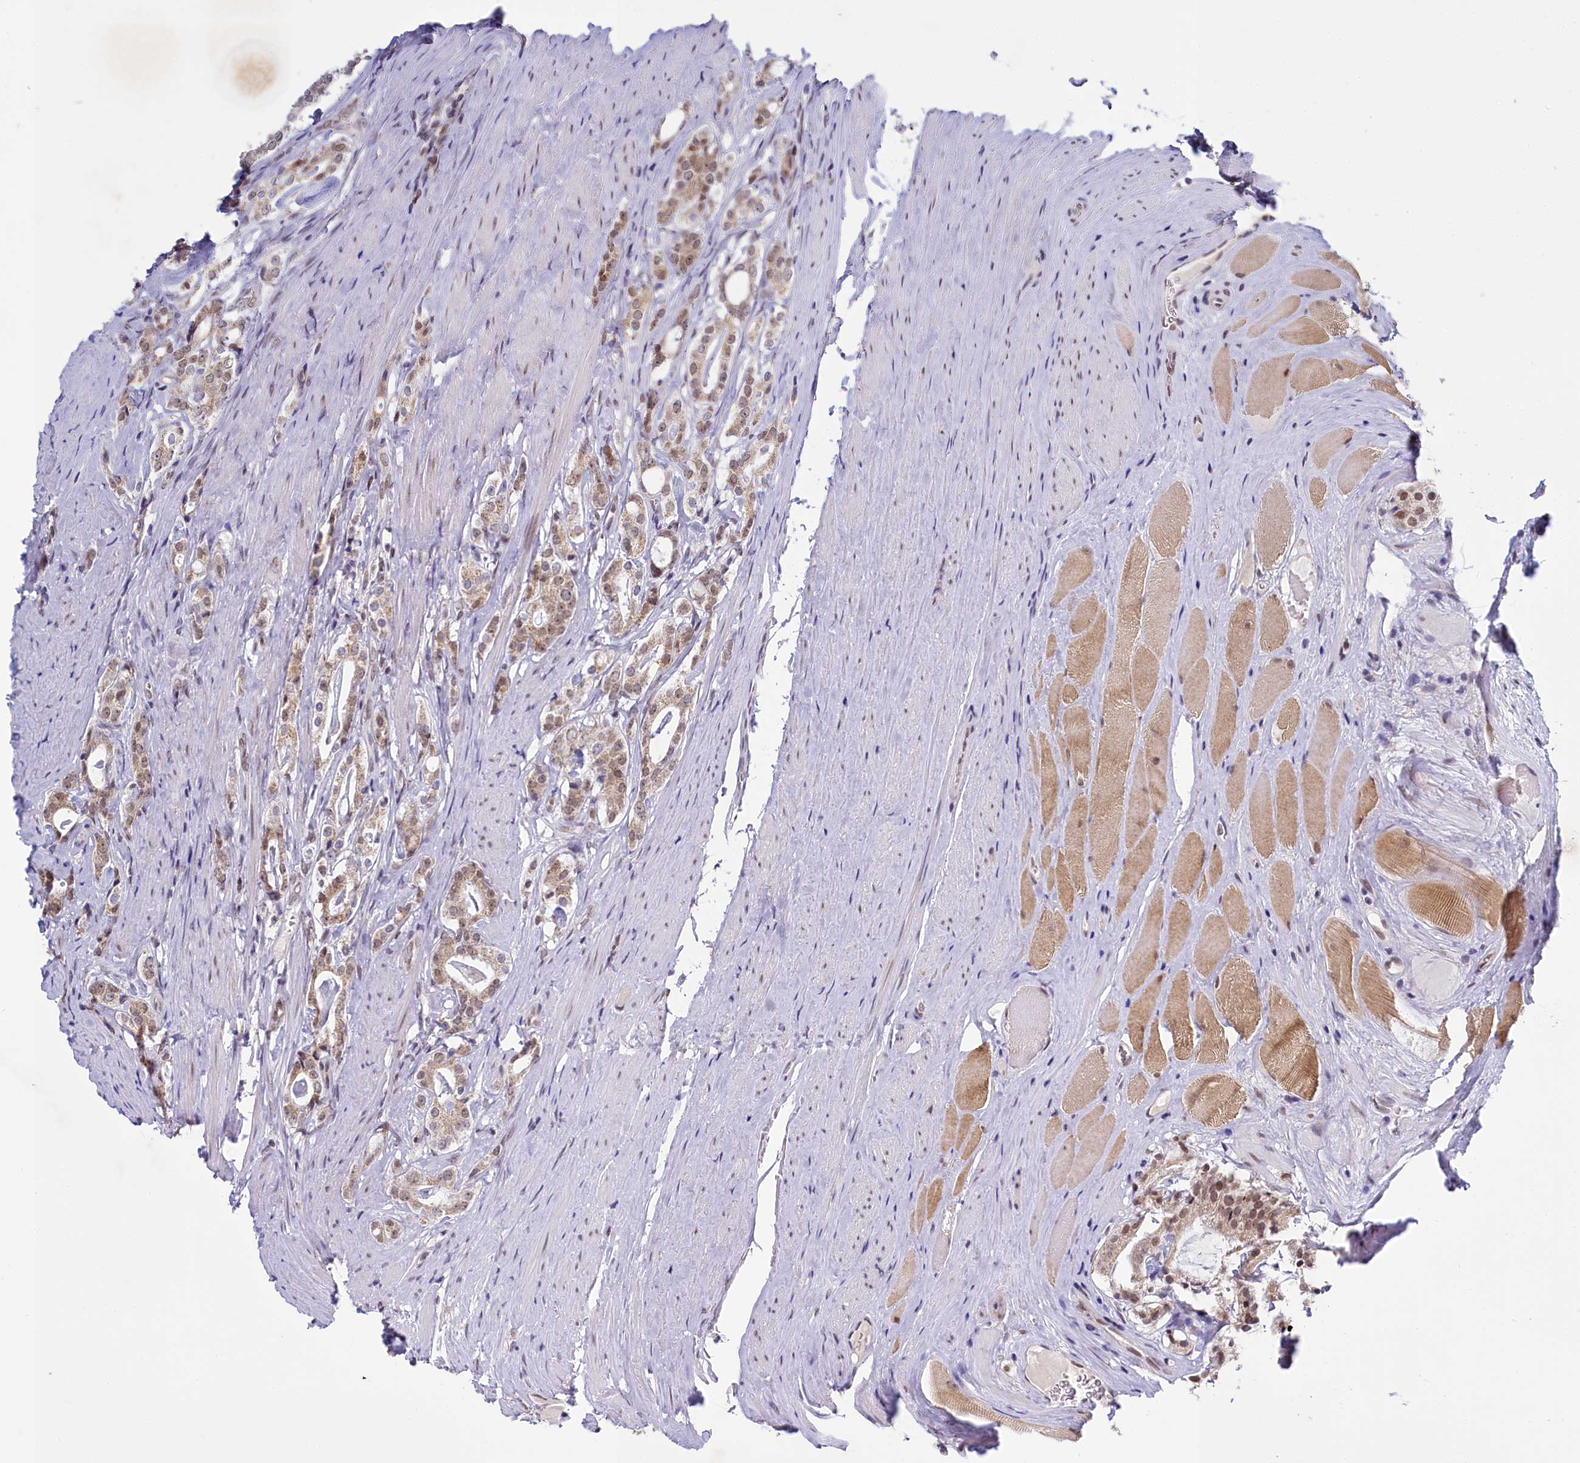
{"staining": {"intensity": "weak", "quantity": ">75%", "location": "cytoplasmic/membranous,nuclear"}, "tissue": "prostate cancer", "cell_type": "Tumor cells", "image_type": "cancer", "snomed": [{"axis": "morphology", "description": "Adenocarcinoma, High grade"}, {"axis": "topography", "description": "Prostate"}], "caption": "The image displays immunohistochemical staining of prostate high-grade adenocarcinoma. There is weak cytoplasmic/membranous and nuclear positivity is seen in approximately >75% of tumor cells.", "gene": "PPHLN1", "patient": {"sex": "male", "age": 63}}